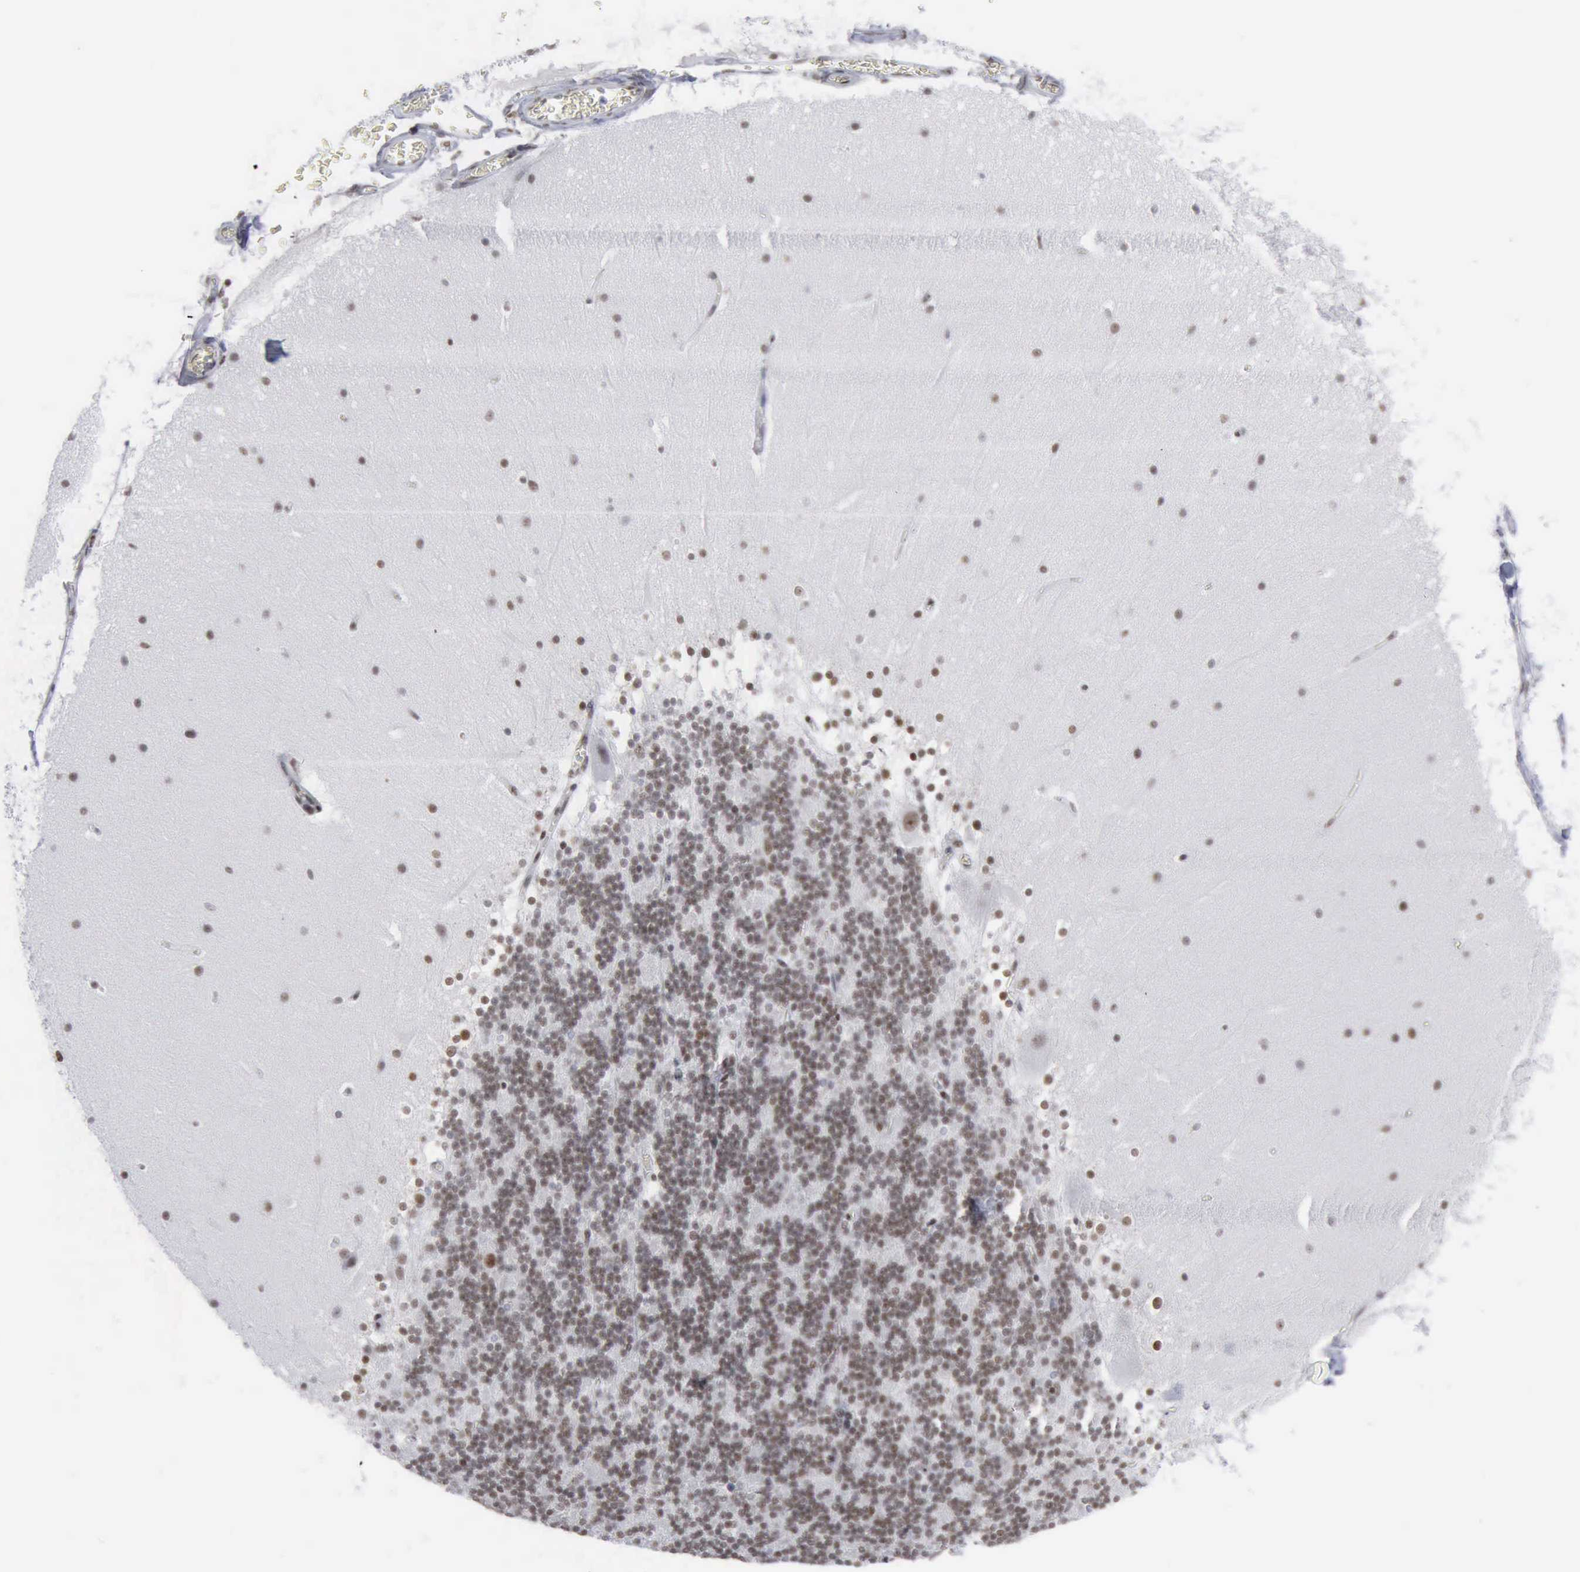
{"staining": {"intensity": "weak", "quantity": ">75%", "location": "nuclear"}, "tissue": "cerebellum", "cell_type": "Cells in granular layer", "image_type": "normal", "snomed": [{"axis": "morphology", "description": "Normal tissue, NOS"}, {"axis": "topography", "description": "Cerebellum"}], "caption": "A photomicrograph of human cerebellum stained for a protein displays weak nuclear brown staining in cells in granular layer.", "gene": "XPA", "patient": {"sex": "female", "age": 19}}